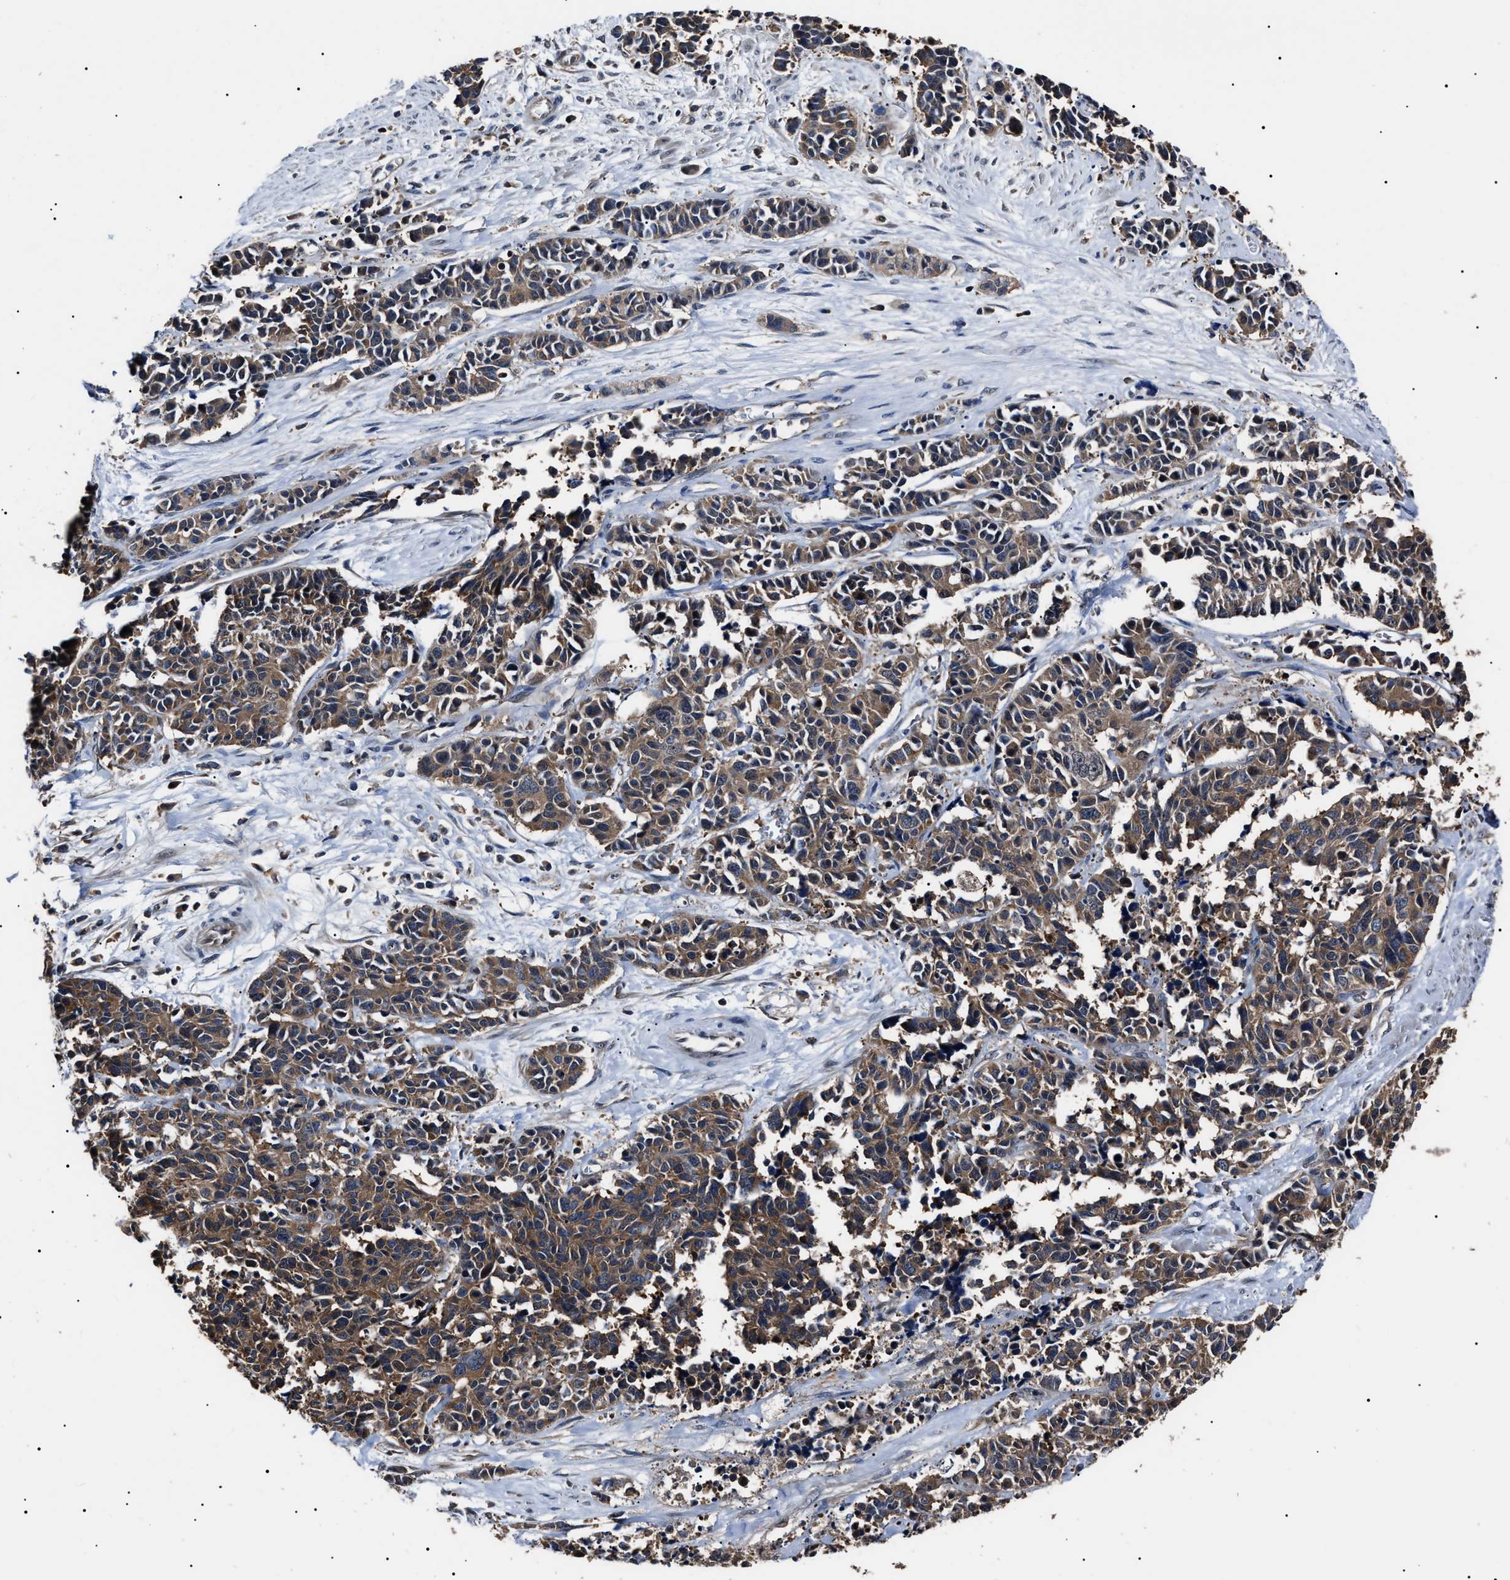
{"staining": {"intensity": "moderate", "quantity": ">75%", "location": "cytoplasmic/membranous"}, "tissue": "cervical cancer", "cell_type": "Tumor cells", "image_type": "cancer", "snomed": [{"axis": "morphology", "description": "Squamous cell carcinoma, NOS"}, {"axis": "topography", "description": "Cervix"}], "caption": "A histopathology image of human squamous cell carcinoma (cervical) stained for a protein demonstrates moderate cytoplasmic/membranous brown staining in tumor cells.", "gene": "CCT8", "patient": {"sex": "female", "age": 35}}